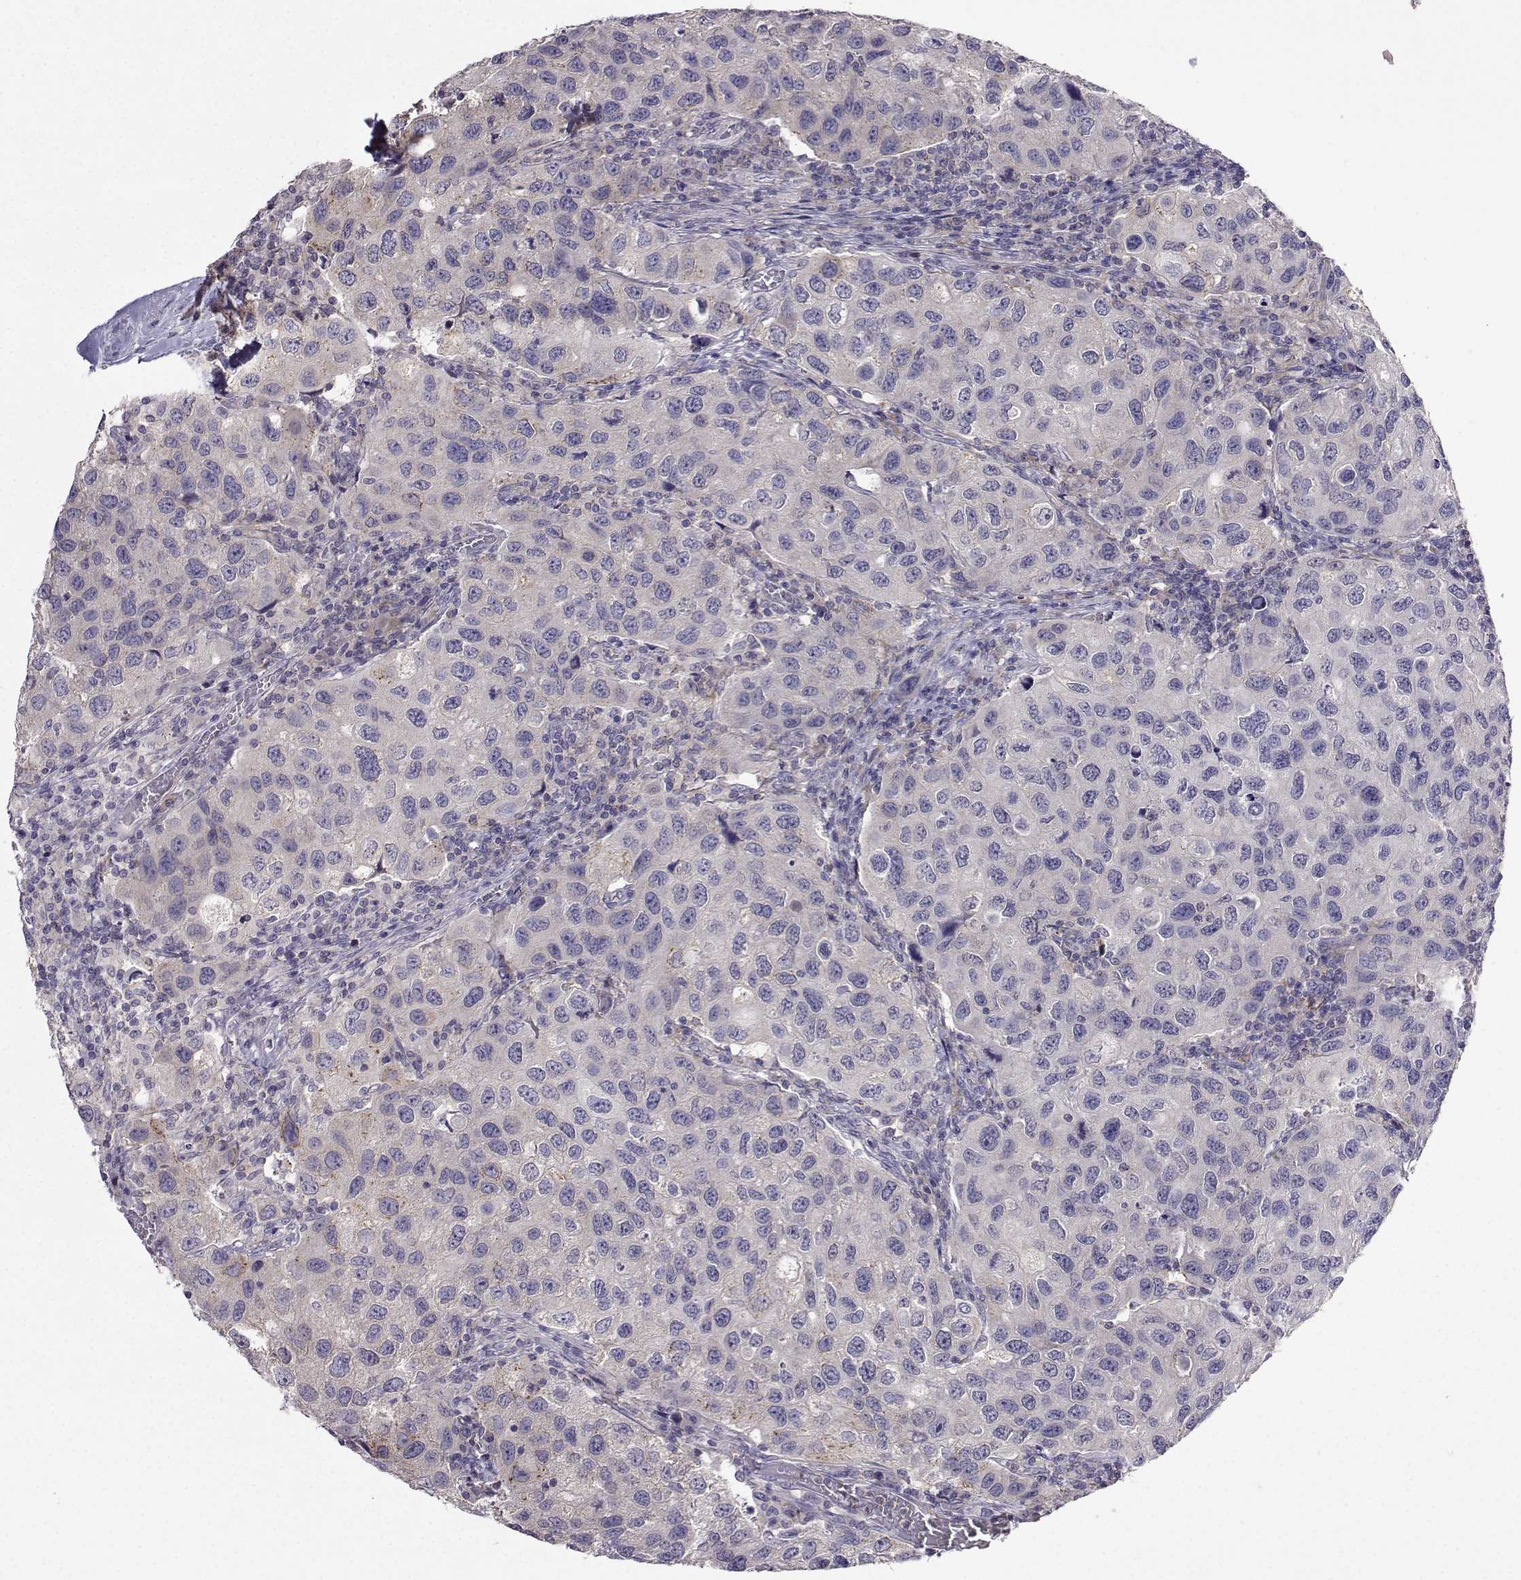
{"staining": {"intensity": "negative", "quantity": "none", "location": "none"}, "tissue": "urothelial cancer", "cell_type": "Tumor cells", "image_type": "cancer", "snomed": [{"axis": "morphology", "description": "Urothelial carcinoma, High grade"}, {"axis": "topography", "description": "Urinary bladder"}], "caption": "Immunohistochemistry (IHC) image of neoplastic tissue: high-grade urothelial carcinoma stained with DAB displays no significant protein staining in tumor cells.", "gene": "FCAMR", "patient": {"sex": "male", "age": 79}}